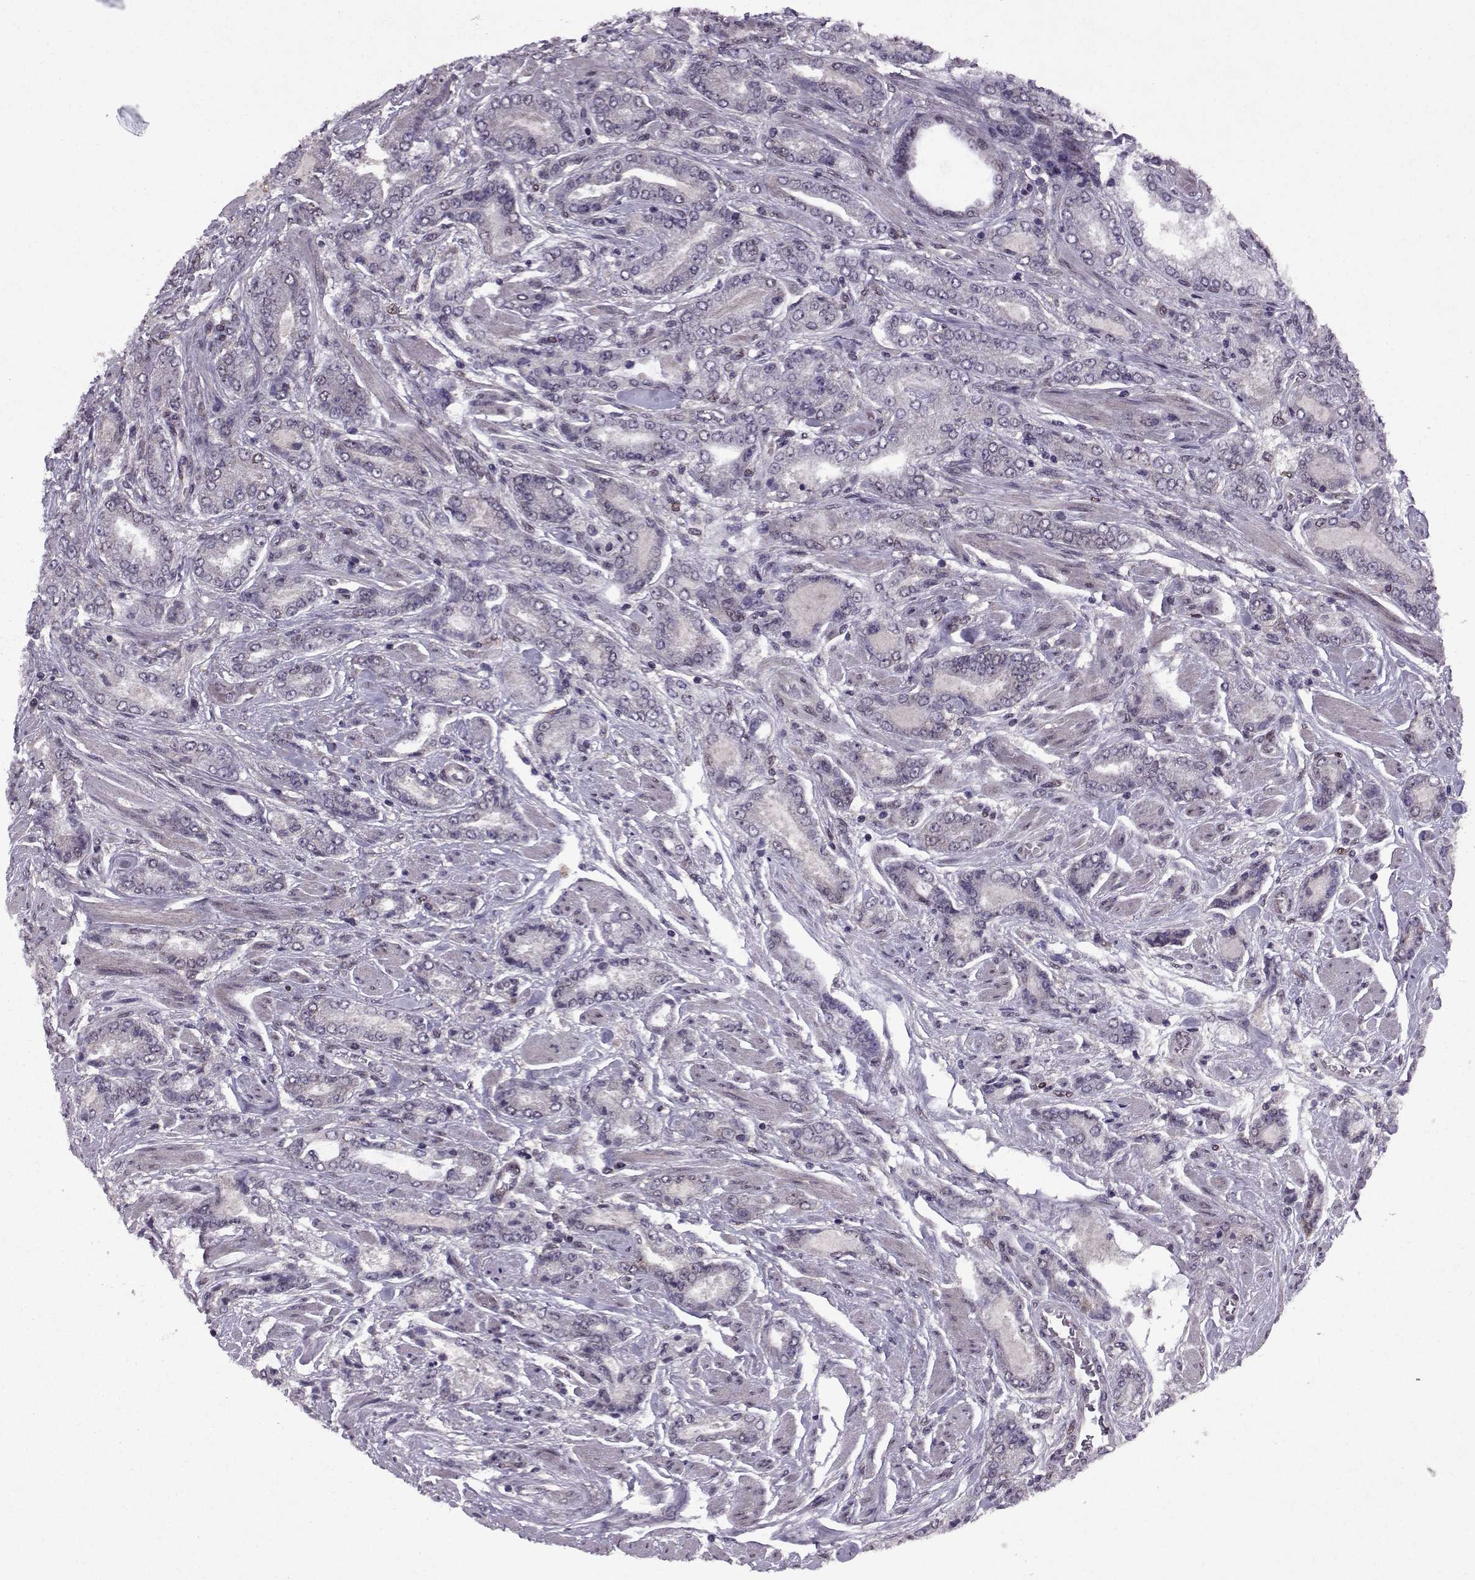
{"staining": {"intensity": "negative", "quantity": "none", "location": "none"}, "tissue": "prostate cancer", "cell_type": "Tumor cells", "image_type": "cancer", "snomed": [{"axis": "morphology", "description": "Adenocarcinoma, NOS"}, {"axis": "topography", "description": "Prostate"}], "caption": "The image demonstrates no significant positivity in tumor cells of adenocarcinoma (prostate). (DAB (3,3'-diaminobenzidine) IHC with hematoxylin counter stain).", "gene": "CDK4", "patient": {"sex": "male", "age": 64}}